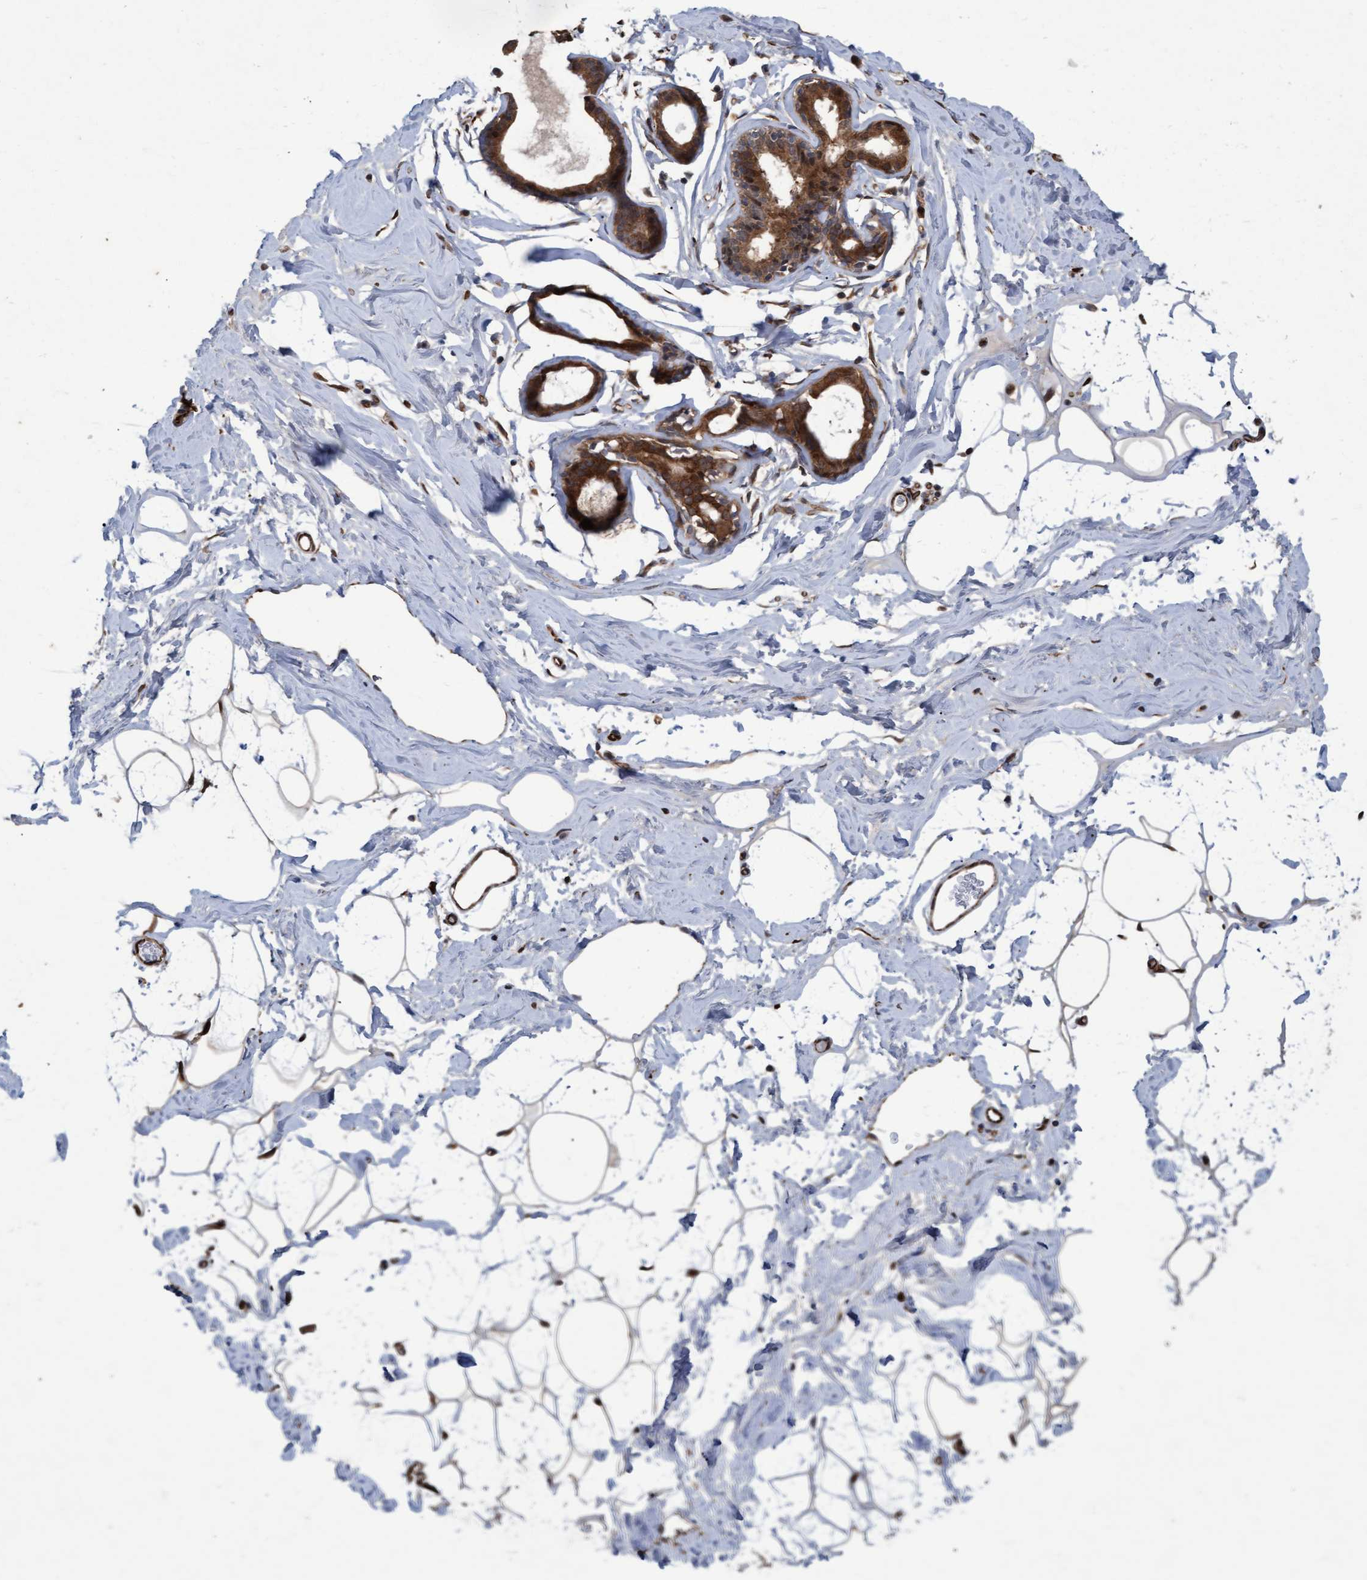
{"staining": {"intensity": "moderate", "quantity": ">75%", "location": "nuclear"}, "tissue": "adipose tissue", "cell_type": "Adipocytes", "image_type": "normal", "snomed": [{"axis": "morphology", "description": "Normal tissue, NOS"}, {"axis": "morphology", "description": "Fibrosis, NOS"}, {"axis": "topography", "description": "Breast"}, {"axis": "topography", "description": "Adipose tissue"}], "caption": "Adipose tissue stained with DAB IHC demonstrates medium levels of moderate nuclear staining in about >75% of adipocytes. The staining is performed using DAB brown chromogen to label protein expression. The nuclei are counter-stained blue using hematoxylin.", "gene": "PSMB6", "patient": {"sex": "female", "age": 39}}